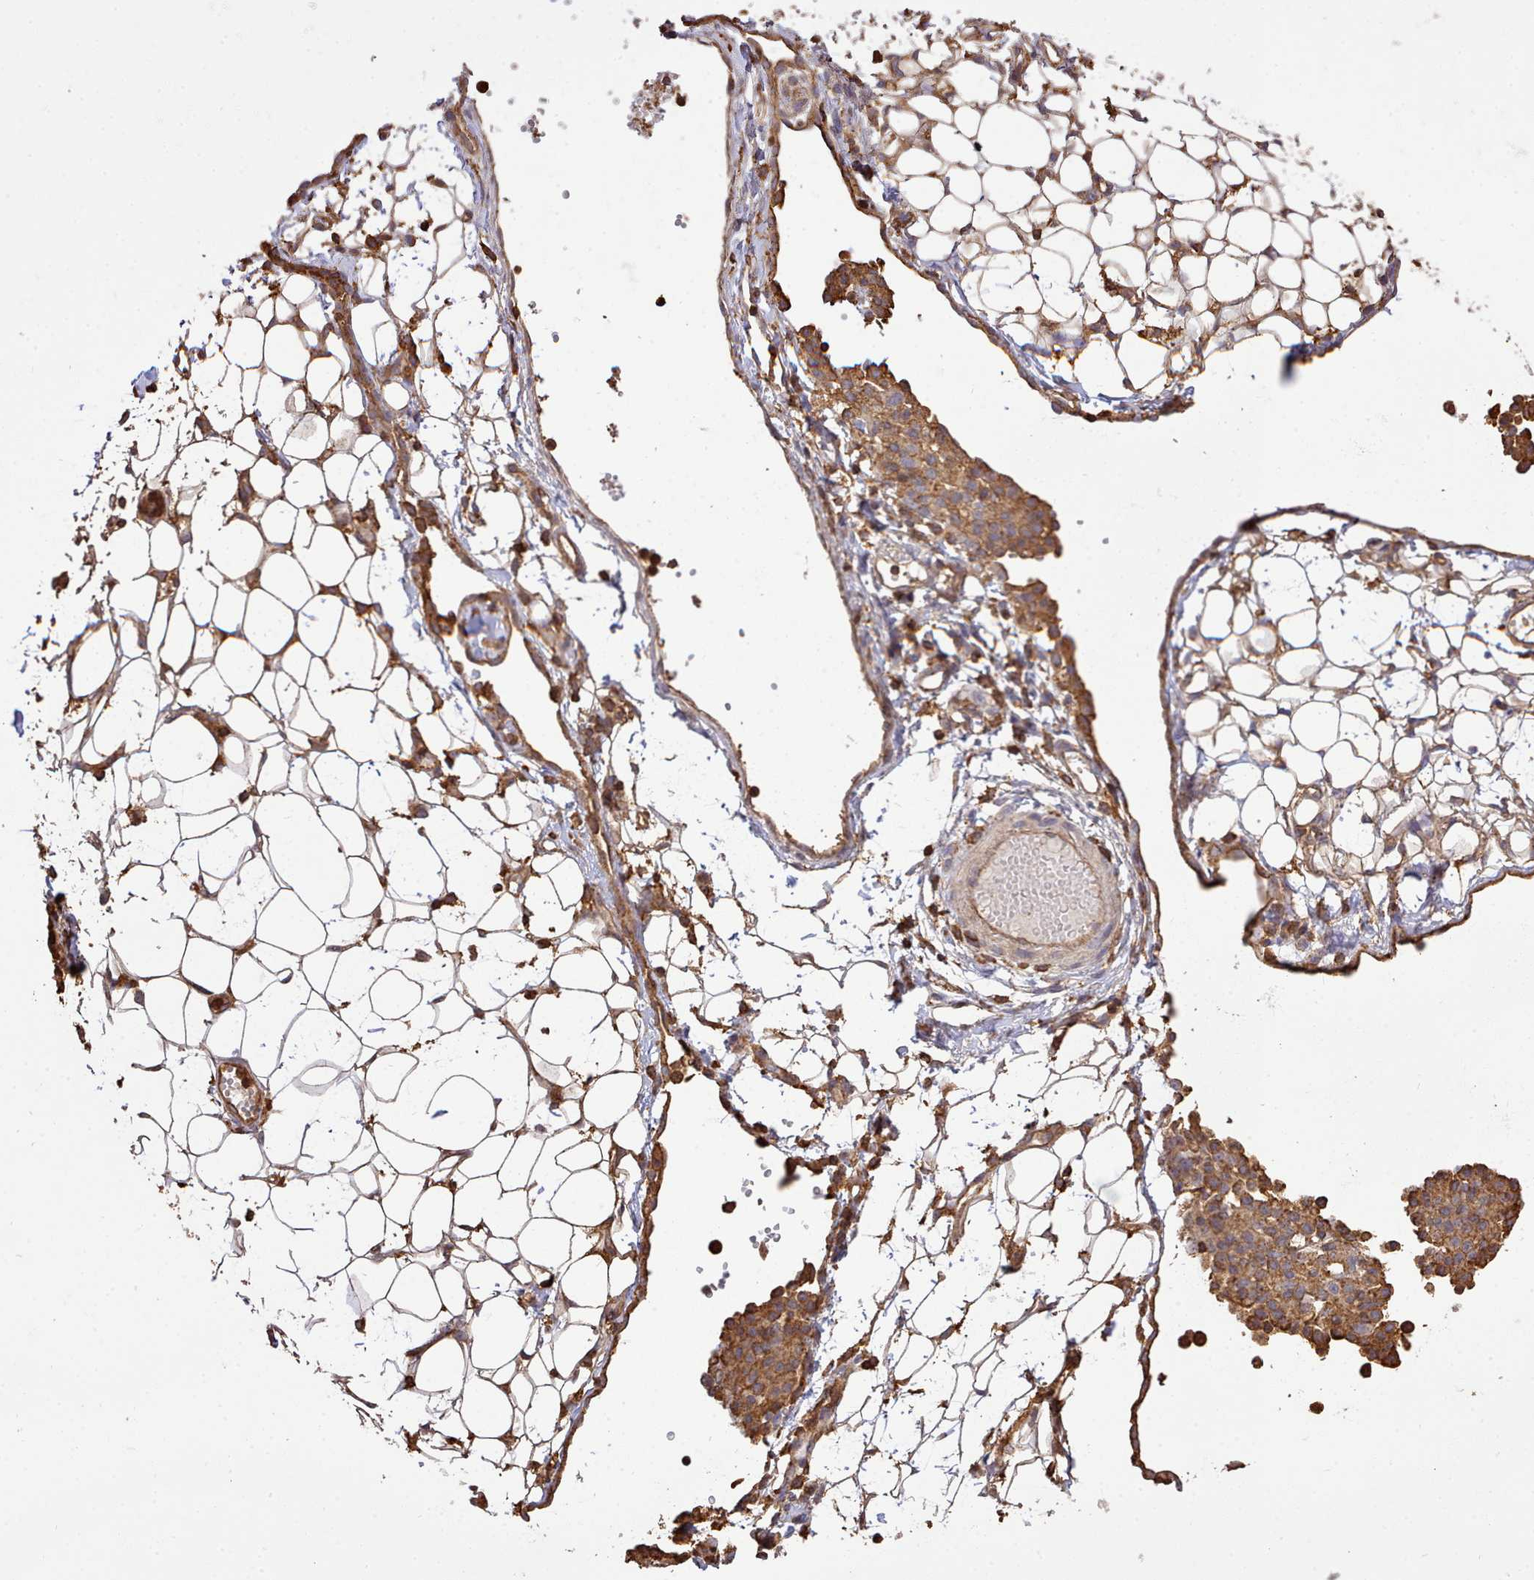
{"staining": {"intensity": "moderate", "quantity": ">75%", "location": "cytoplasmic/membranous"}, "tissue": "ovarian cancer", "cell_type": "Tumor cells", "image_type": "cancer", "snomed": [{"axis": "morphology", "description": "Carcinoma, endometroid"}, {"axis": "topography", "description": "Ovary"}], "caption": "Immunohistochemical staining of human ovarian cancer (endometroid carcinoma) exhibits medium levels of moderate cytoplasmic/membranous protein expression in about >75% of tumor cells.", "gene": "CAPZA1", "patient": {"sex": "female", "age": 42}}